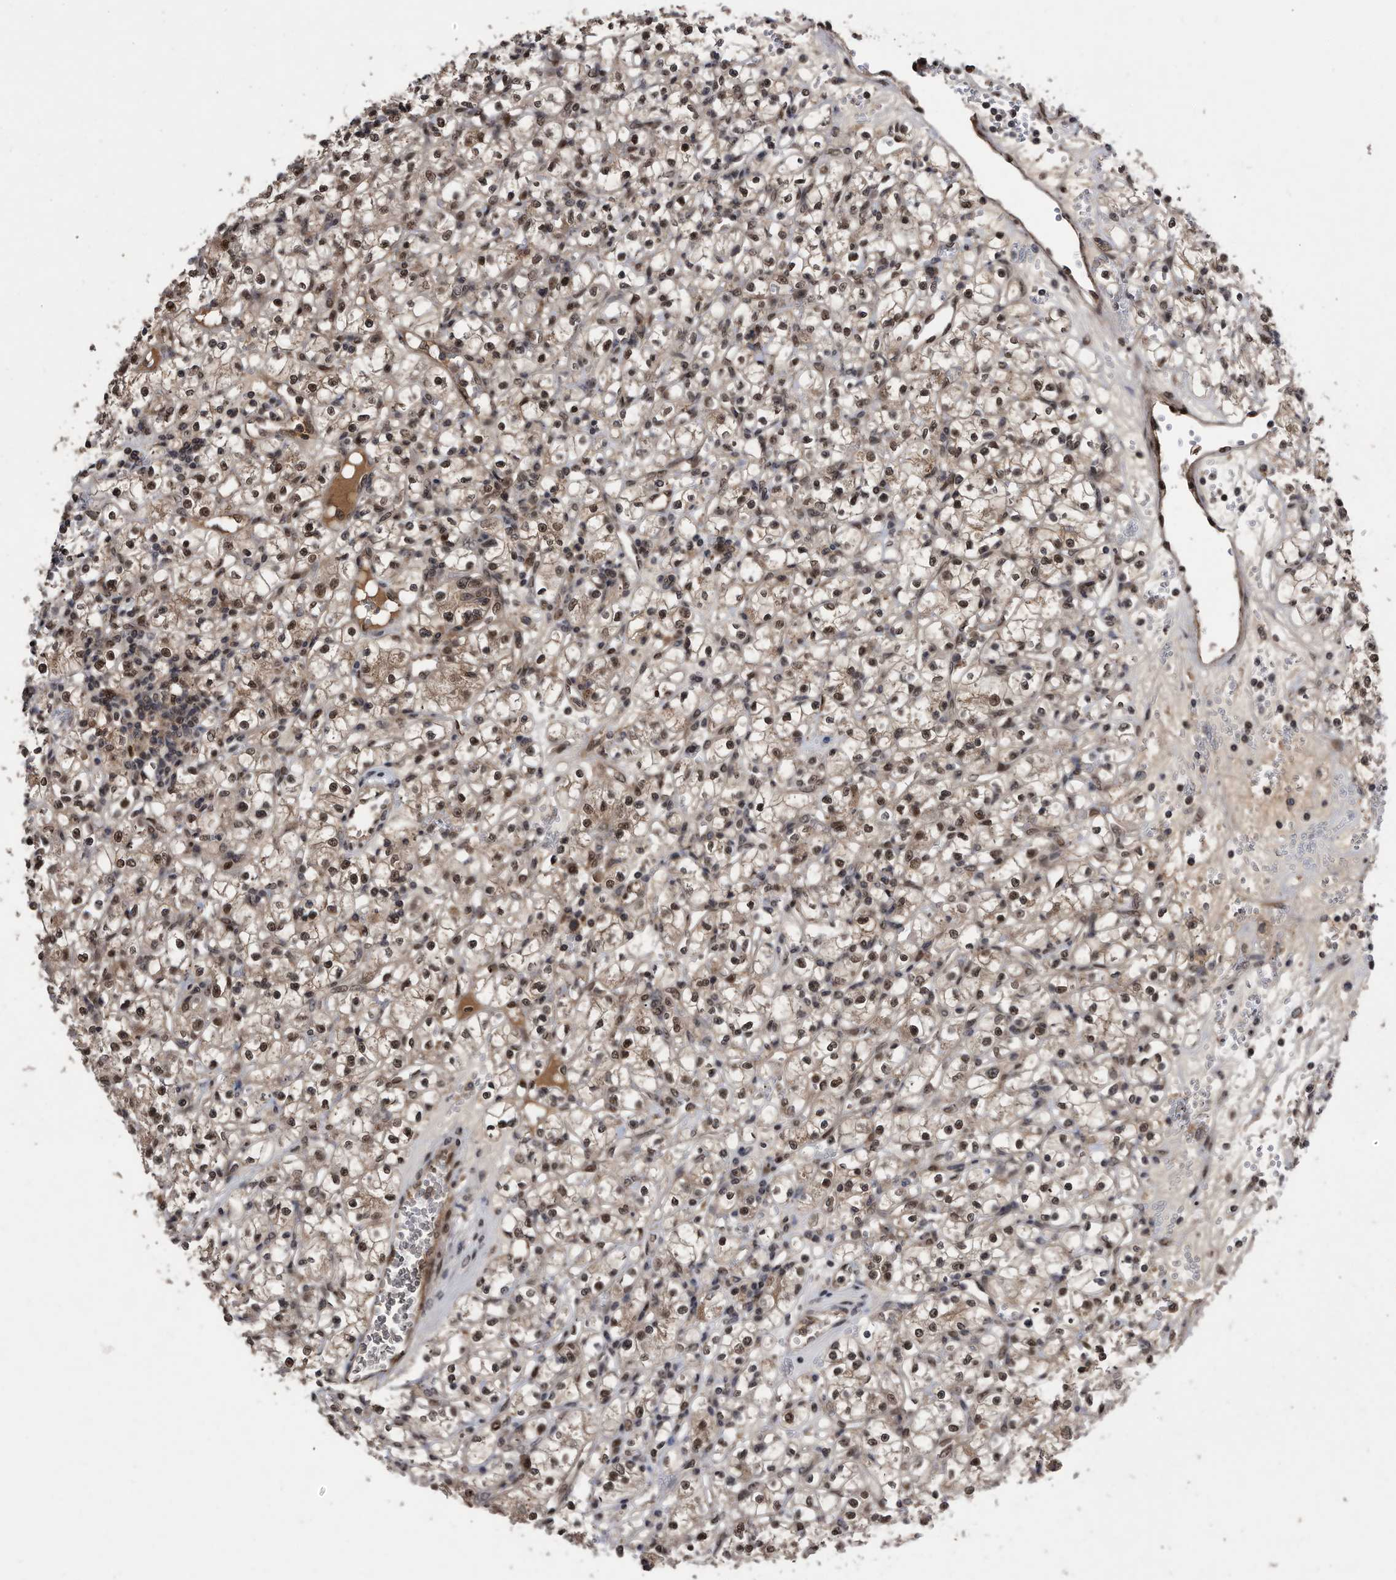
{"staining": {"intensity": "moderate", "quantity": ">75%", "location": "cytoplasmic/membranous,nuclear"}, "tissue": "renal cancer", "cell_type": "Tumor cells", "image_type": "cancer", "snomed": [{"axis": "morphology", "description": "Adenocarcinoma, NOS"}, {"axis": "topography", "description": "Kidney"}], "caption": "Approximately >75% of tumor cells in human adenocarcinoma (renal) display moderate cytoplasmic/membranous and nuclear protein staining as visualized by brown immunohistochemical staining.", "gene": "RAD23B", "patient": {"sex": "female", "age": 59}}